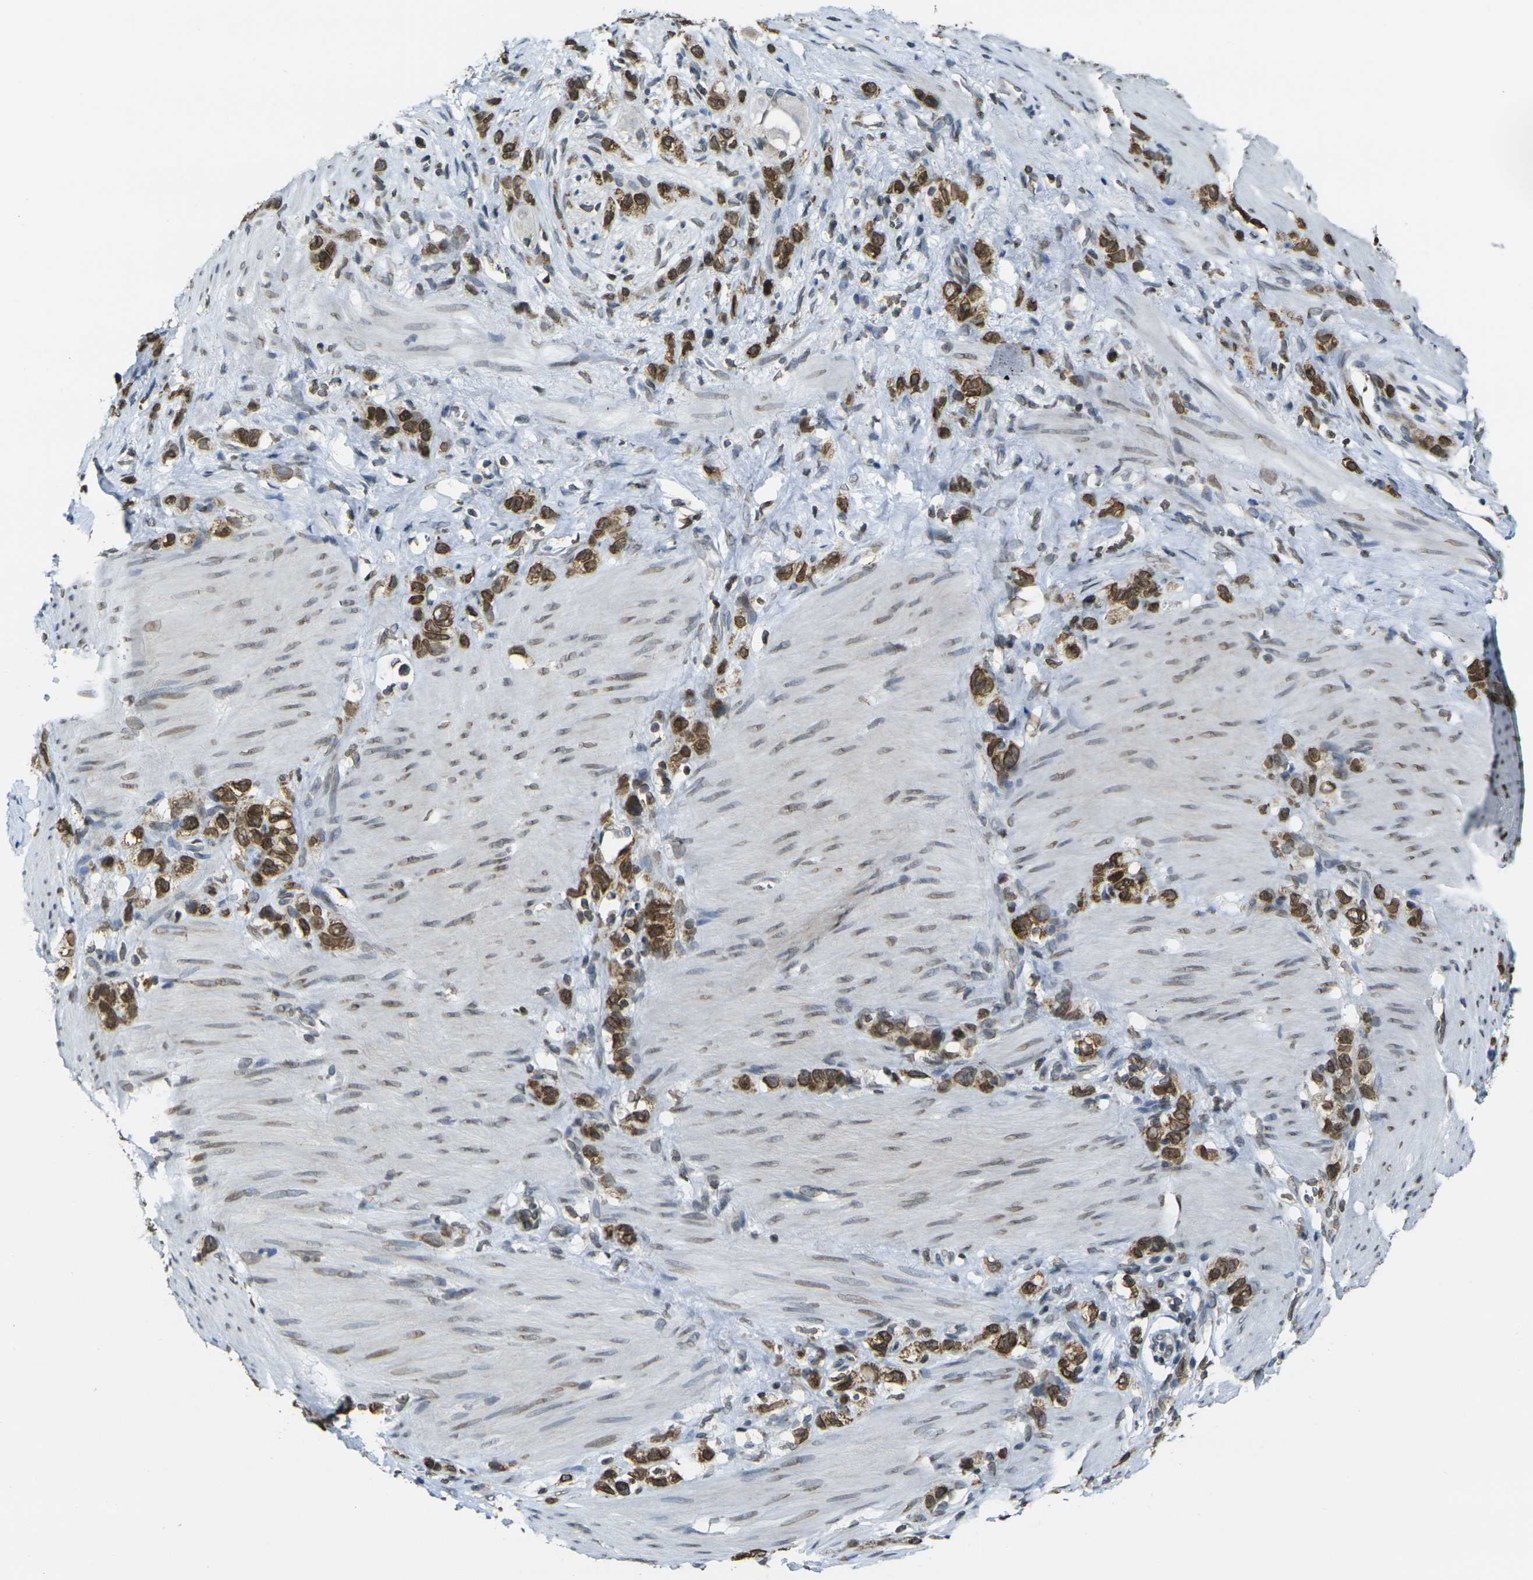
{"staining": {"intensity": "strong", "quantity": ">75%", "location": "cytoplasmic/membranous,nuclear"}, "tissue": "stomach cancer", "cell_type": "Tumor cells", "image_type": "cancer", "snomed": [{"axis": "morphology", "description": "Normal tissue, NOS"}, {"axis": "morphology", "description": "Adenocarcinoma, NOS"}, {"axis": "morphology", "description": "Adenocarcinoma, High grade"}, {"axis": "topography", "description": "Stomach, upper"}, {"axis": "topography", "description": "Stomach"}], "caption": "An image of human high-grade adenocarcinoma (stomach) stained for a protein exhibits strong cytoplasmic/membranous and nuclear brown staining in tumor cells. The staining is performed using DAB brown chromogen to label protein expression. The nuclei are counter-stained blue using hematoxylin.", "gene": "BRDT", "patient": {"sex": "female", "age": 65}}